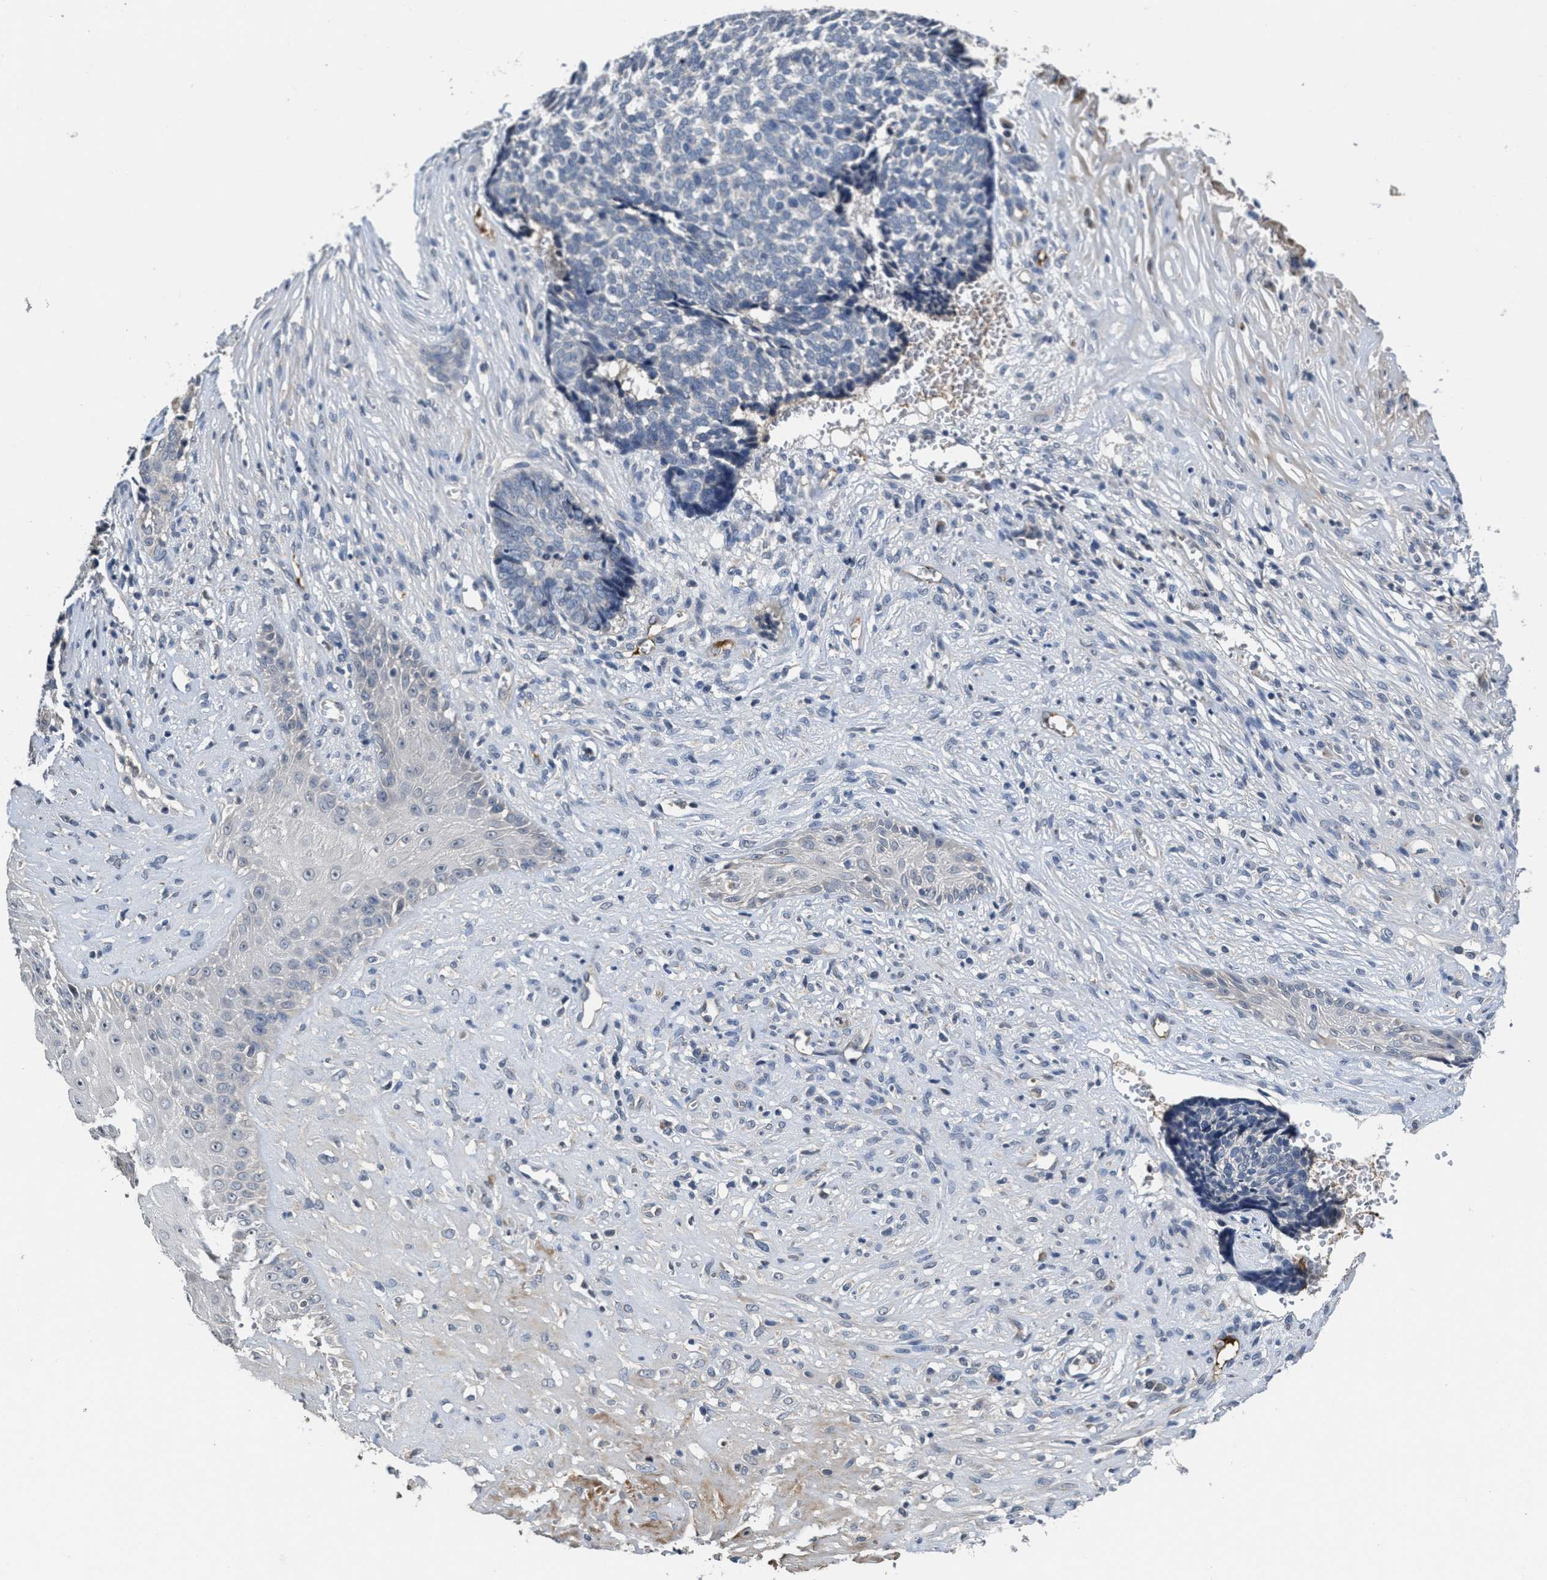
{"staining": {"intensity": "negative", "quantity": "none", "location": "none"}, "tissue": "skin cancer", "cell_type": "Tumor cells", "image_type": "cancer", "snomed": [{"axis": "morphology", "description": "Basal cell carcinoma"}, {"axis": "topography", "description": "Skin"}], "caption": "A photomicrograph of human skin cancer is negative for staining in tumor cells. (DAB immunohistochemistry with hematoxylin counter stain).", "gene": "ANGPT1", "patient": {"sex": "male", "age": 84}}